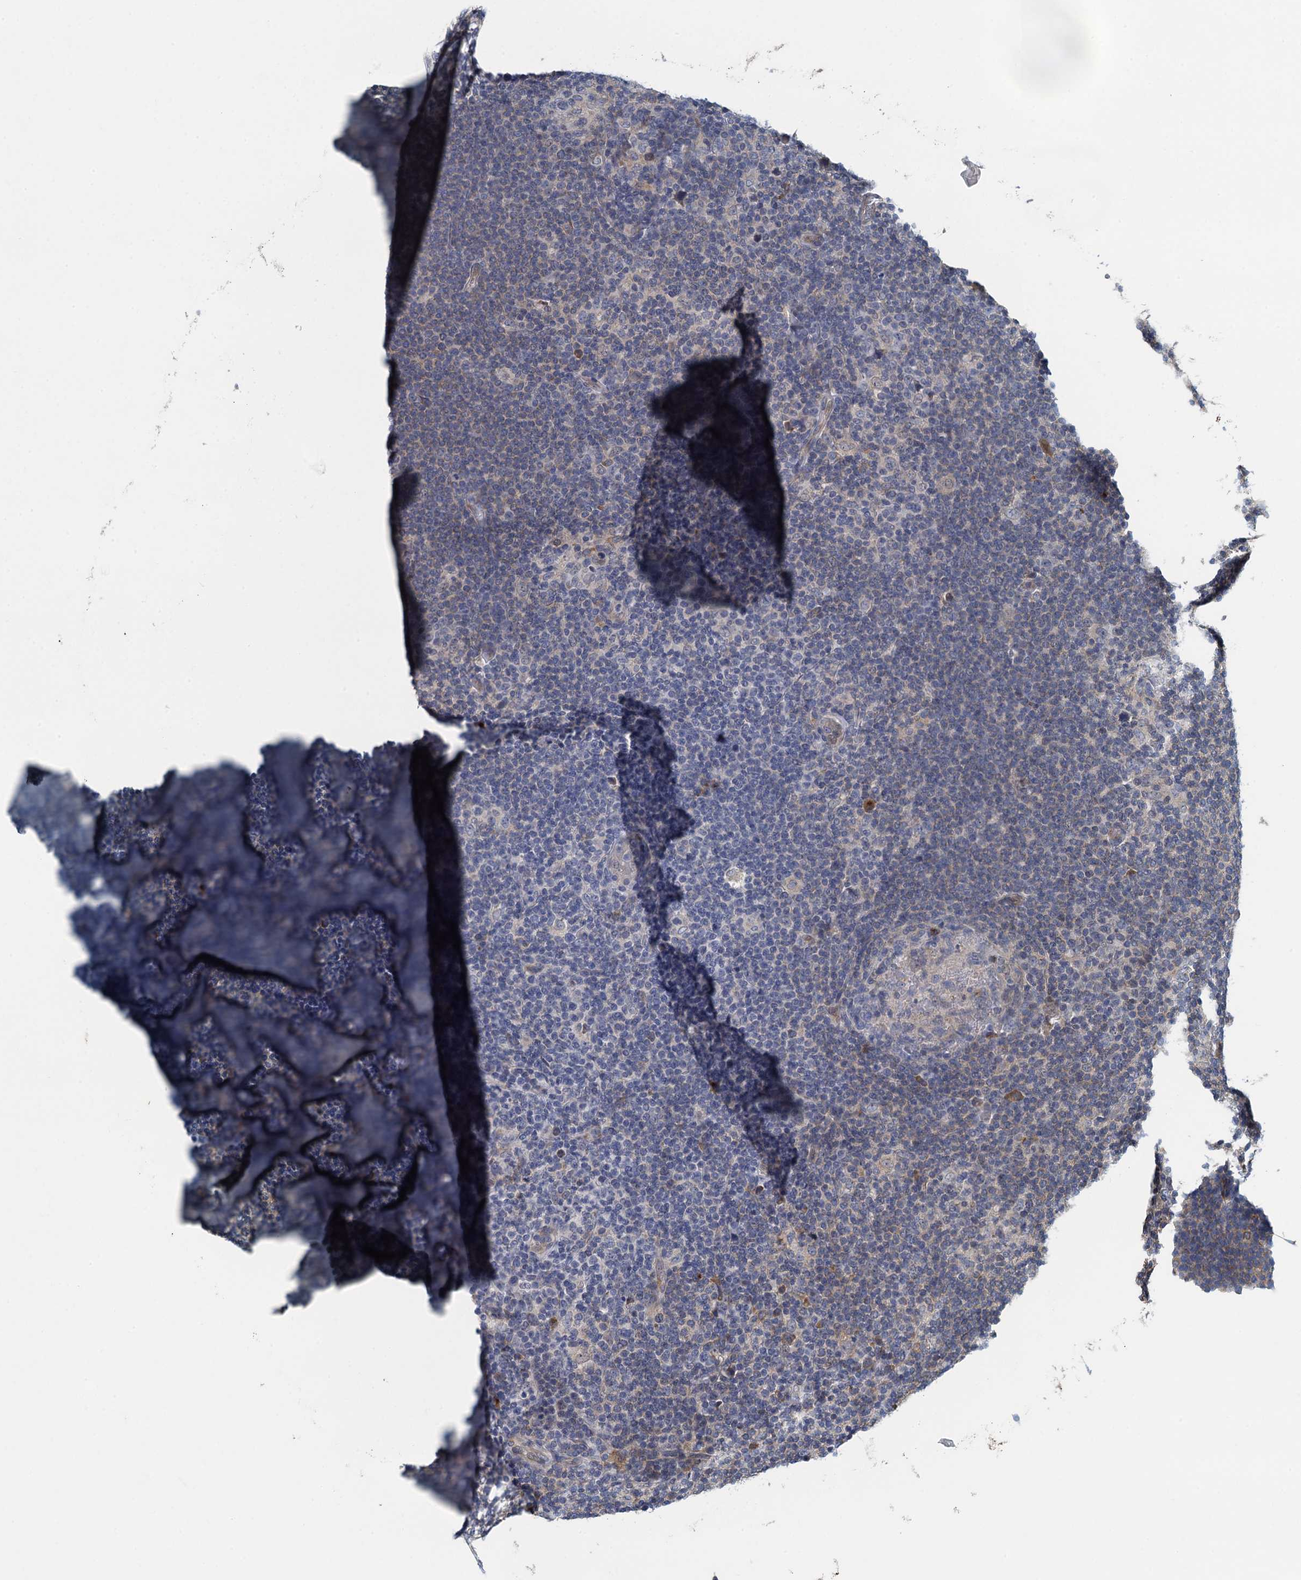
{"staining": {"intensity": "negative", "quantity": "none", "location": "none"}, "tissue": "lymphoma", "cell_type": "Tumor cells", "image_type": "cancer", "snomed": [{"axis": "morphology", "description": "Hodgkin's disease, NOS"}, {"axis": "topography", "description": "Lymph node"}], "caption": "Tumor cells show no significant staining in Hodgkin's disease.", "gene": "ALG2", "patient": {"sex": "female", "age": 57}}